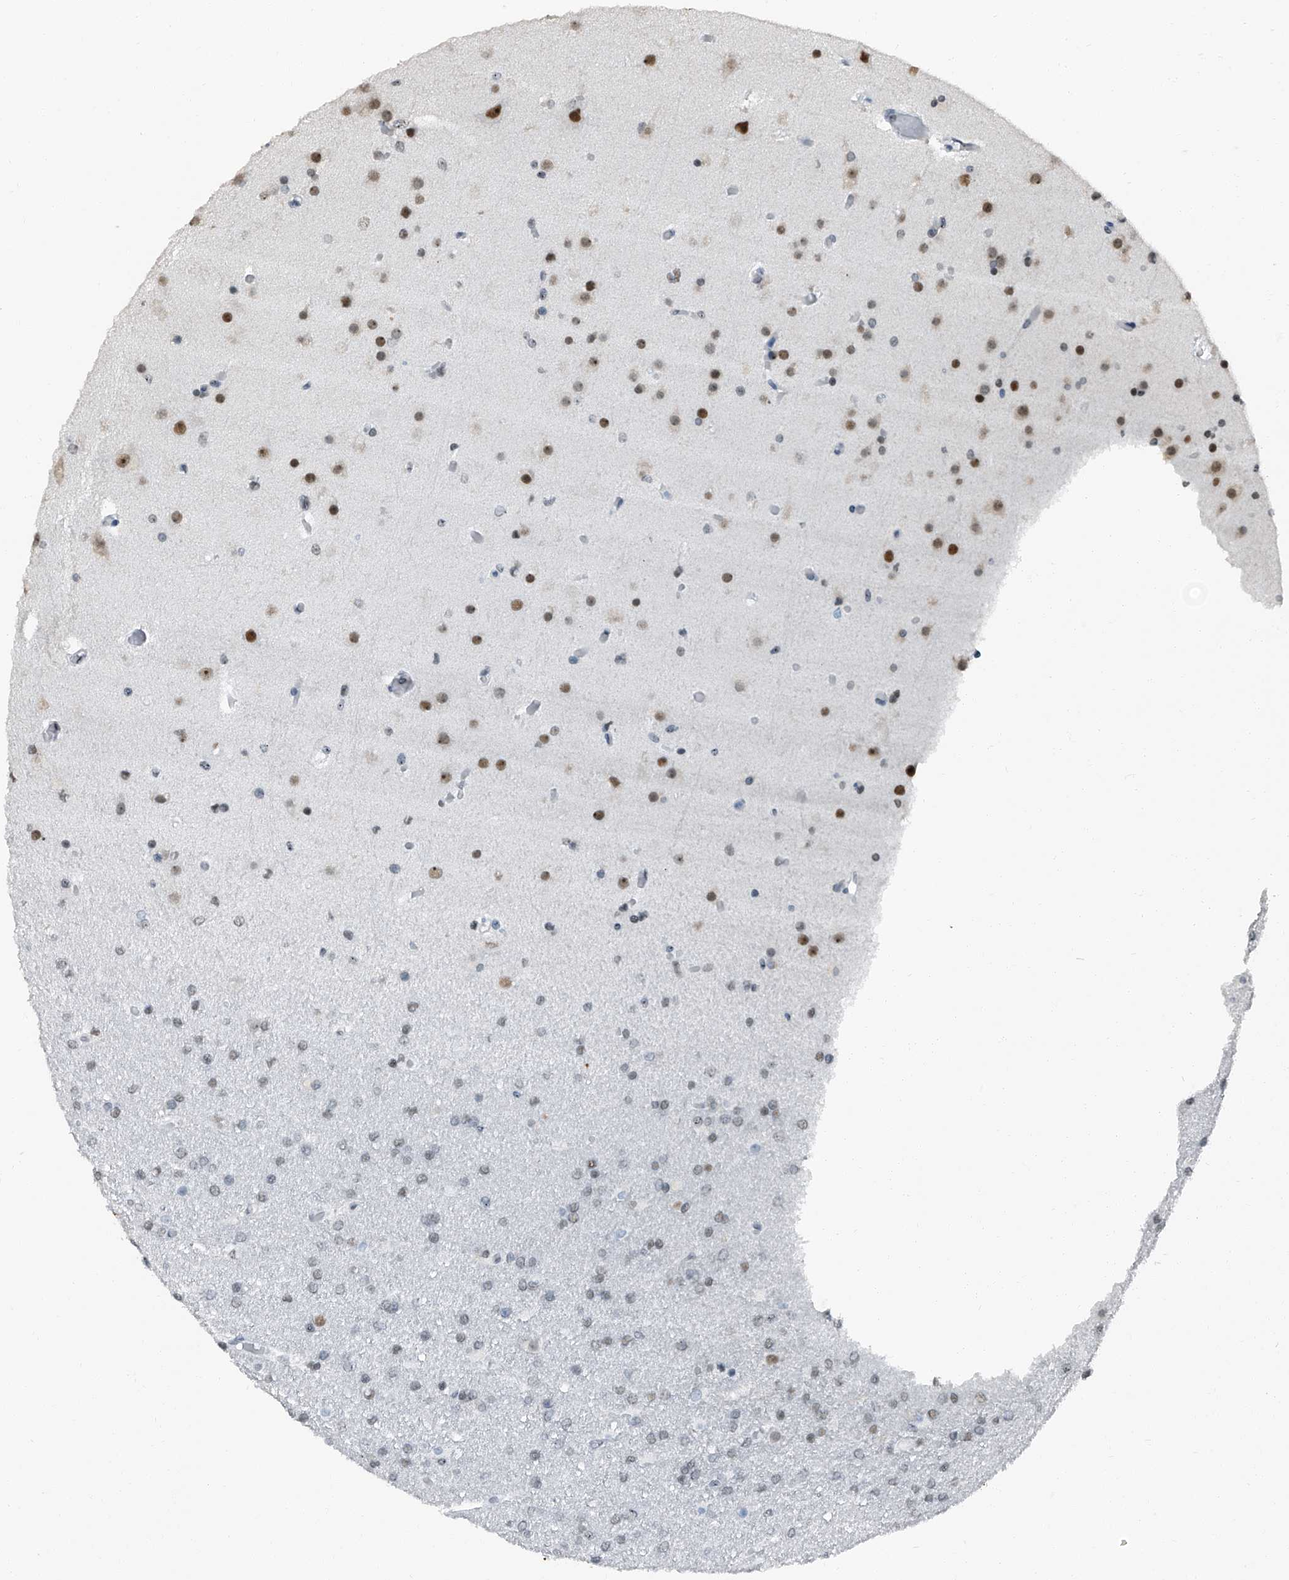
{"staining": {"intensity": "moderate", "quantity": "<25%", "location": "nuclear"}, "tissue": "glioma", "cell_type": "Tumor cells", "image_type": "cancer", "snomed": [{"axis": "morphology", "description": "Glioma, malignant, High grade"}, {"axis": "topography", "description": "Cerebral cortex"}], "caption": "Brown immunohistochemical staining in high-grade glioma (malignant) demonstrates moderate nuclear staining in approximately <25% of tumor cells.", "gene": "TCOF1", "patient": {"sex": "female", "age": 36}}